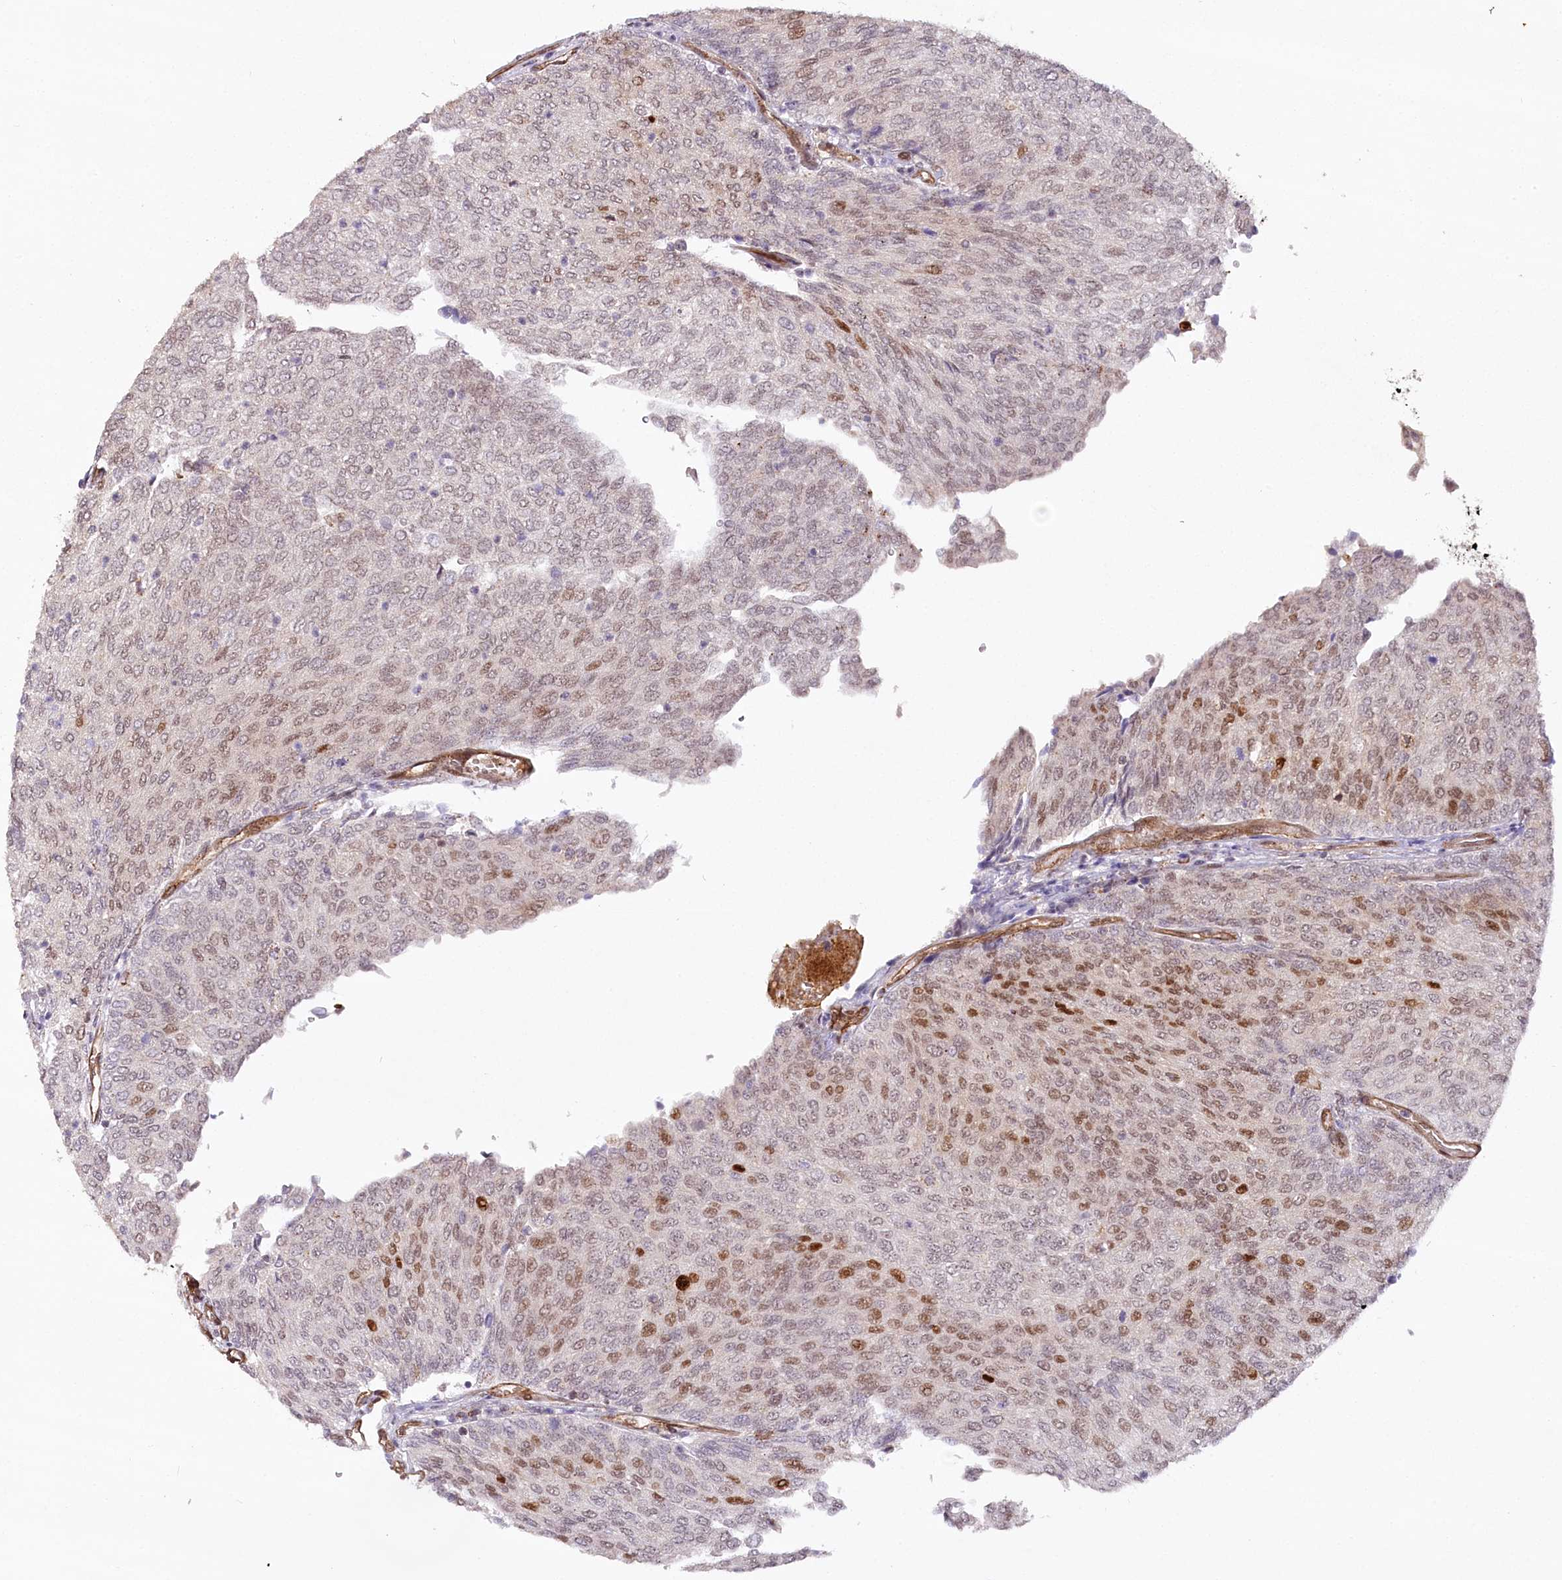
{"staining": {"intensity": "moderate", "quantity": "<25%", "location": "nuclear"}, "tissue": "urothelial cancer", "cell_type": "Tumor cells", "image_type": "cancer", "snomed": [{"axis": "morphology", "description": "Urothelial carcinoma, Low grade"}, {"axis": "topography", "description": "Urinary bladder"}], "caption": "Moderate nuclear staining for a protein is identified in about <25% of tumor cells of low-grade urothelial carcinoma using immunohistochemistry (IHC).", "gene": "COPG1", "patient": {"sex": "female", "age": 79}}